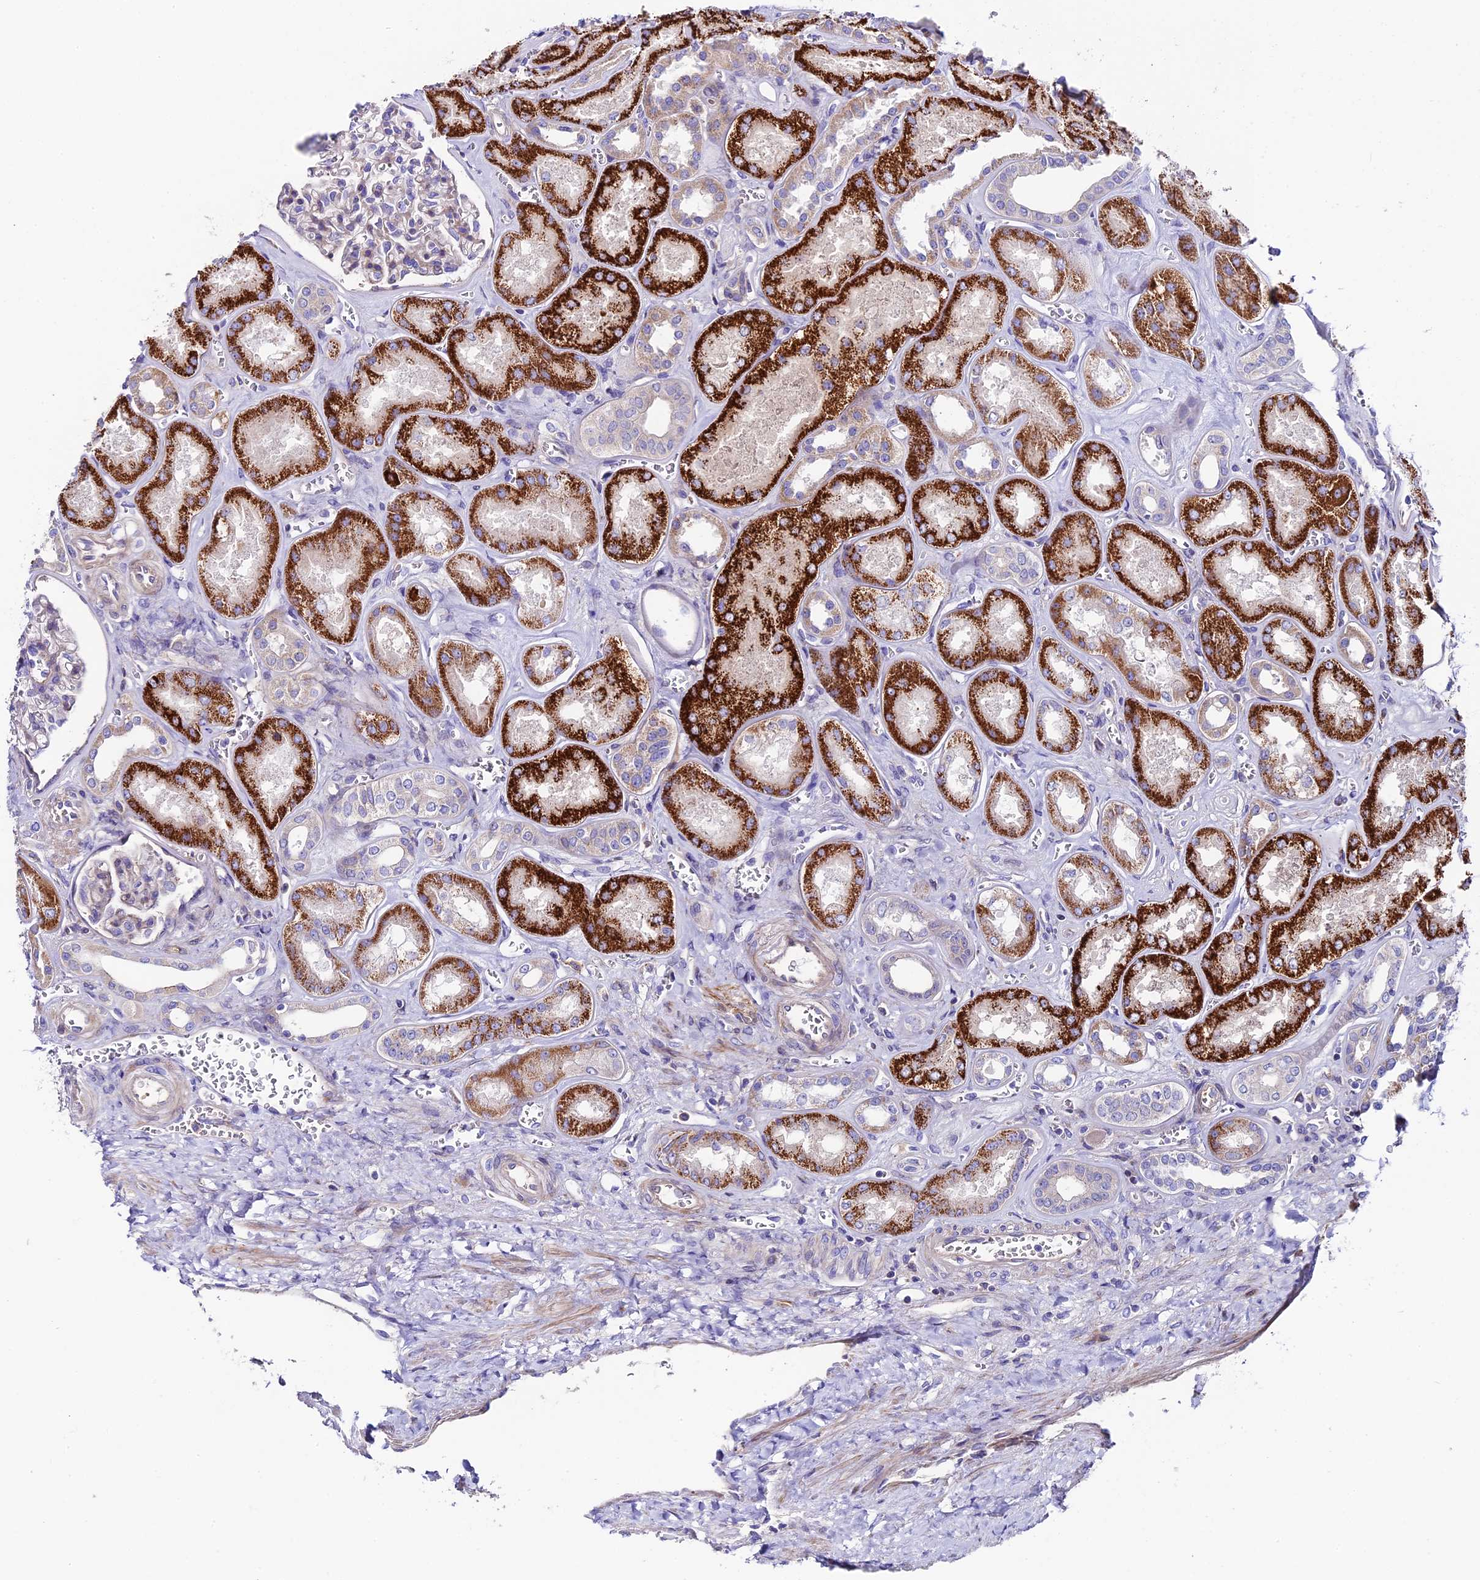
{"staining": {"intensity": "weak", "quantity": "<25%", "location": "cytoplasmic/membranous"}, "tissue": "kidney", "cell_type": "Cells in glomeruli", "image_type": "normal", "snomed": [{"axis": "morphology", "description": "Normal tissue, NOS"}, {"axis": "morphology", "description": "Adenocarcinoma, NOS"}, {"axis": "topography", "description": "Kidney"}], "caption": "This is an IHC photomicrograph of unremarkable human kidney. There is no expression in cells in glomeruli.", "gene": "PIGU", "patient": {"sex": "female", "age": 68}}